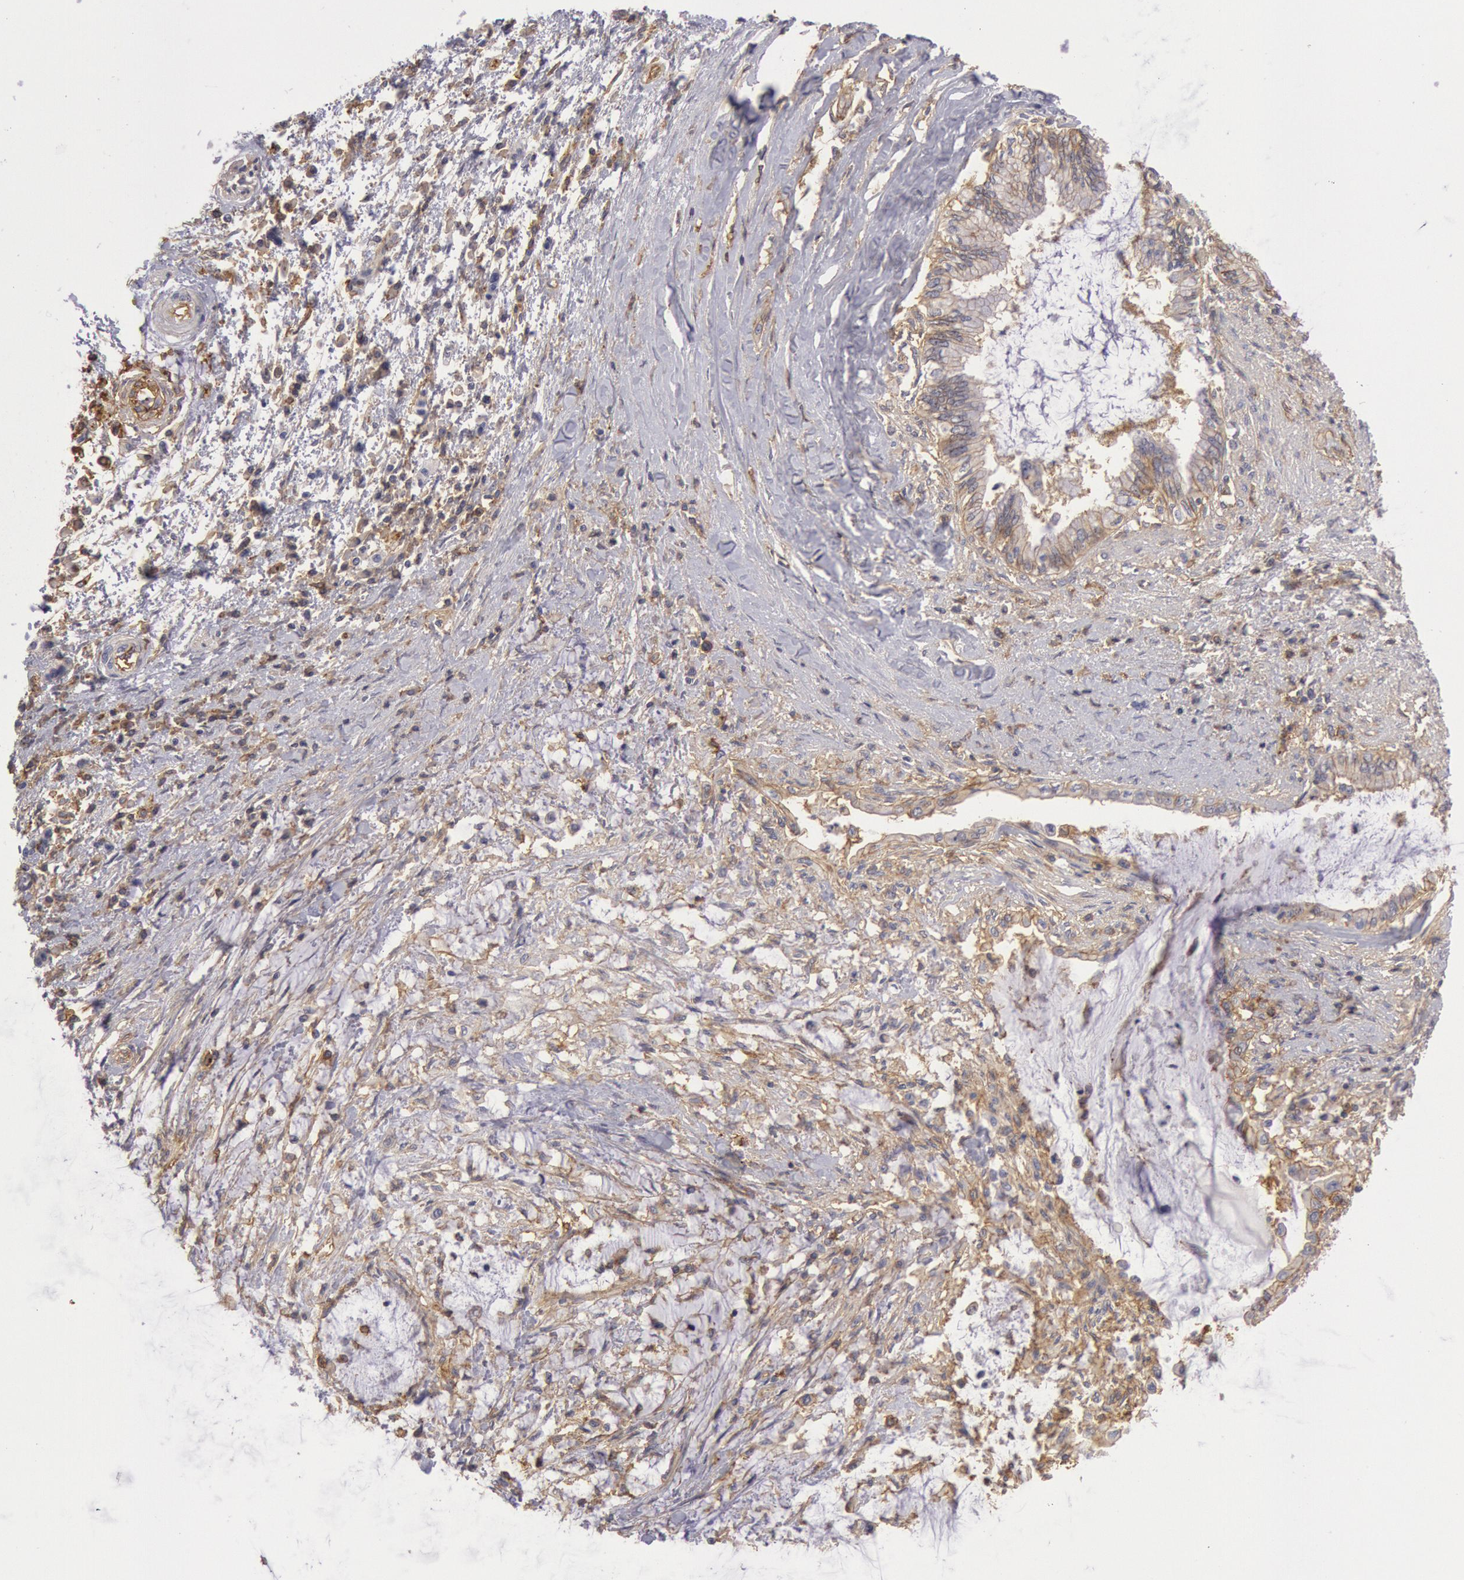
{"staining": {"intensity": "weak", "quantity": "25%-75%", "location": "cytoplasmic/membranous"}, "tissue": "pancreatic cancer", "cell_type": "Tumor cells", "image_type": "cancer", "snomed": [{"axis": "morphology", "description": "Adenocarcinoma, NOS"}, {"axis": "topography", "description": "Pancreas"}], "caption": "The photomicrograph exhibits a brown stain indicating the presence of a protein in the cytoplasmic/membranous of tumor cells in pancreatic cancer (adenocarcinoma).", "gene": "SNAP23", "patient": {"sex": "female", "age": 64}}